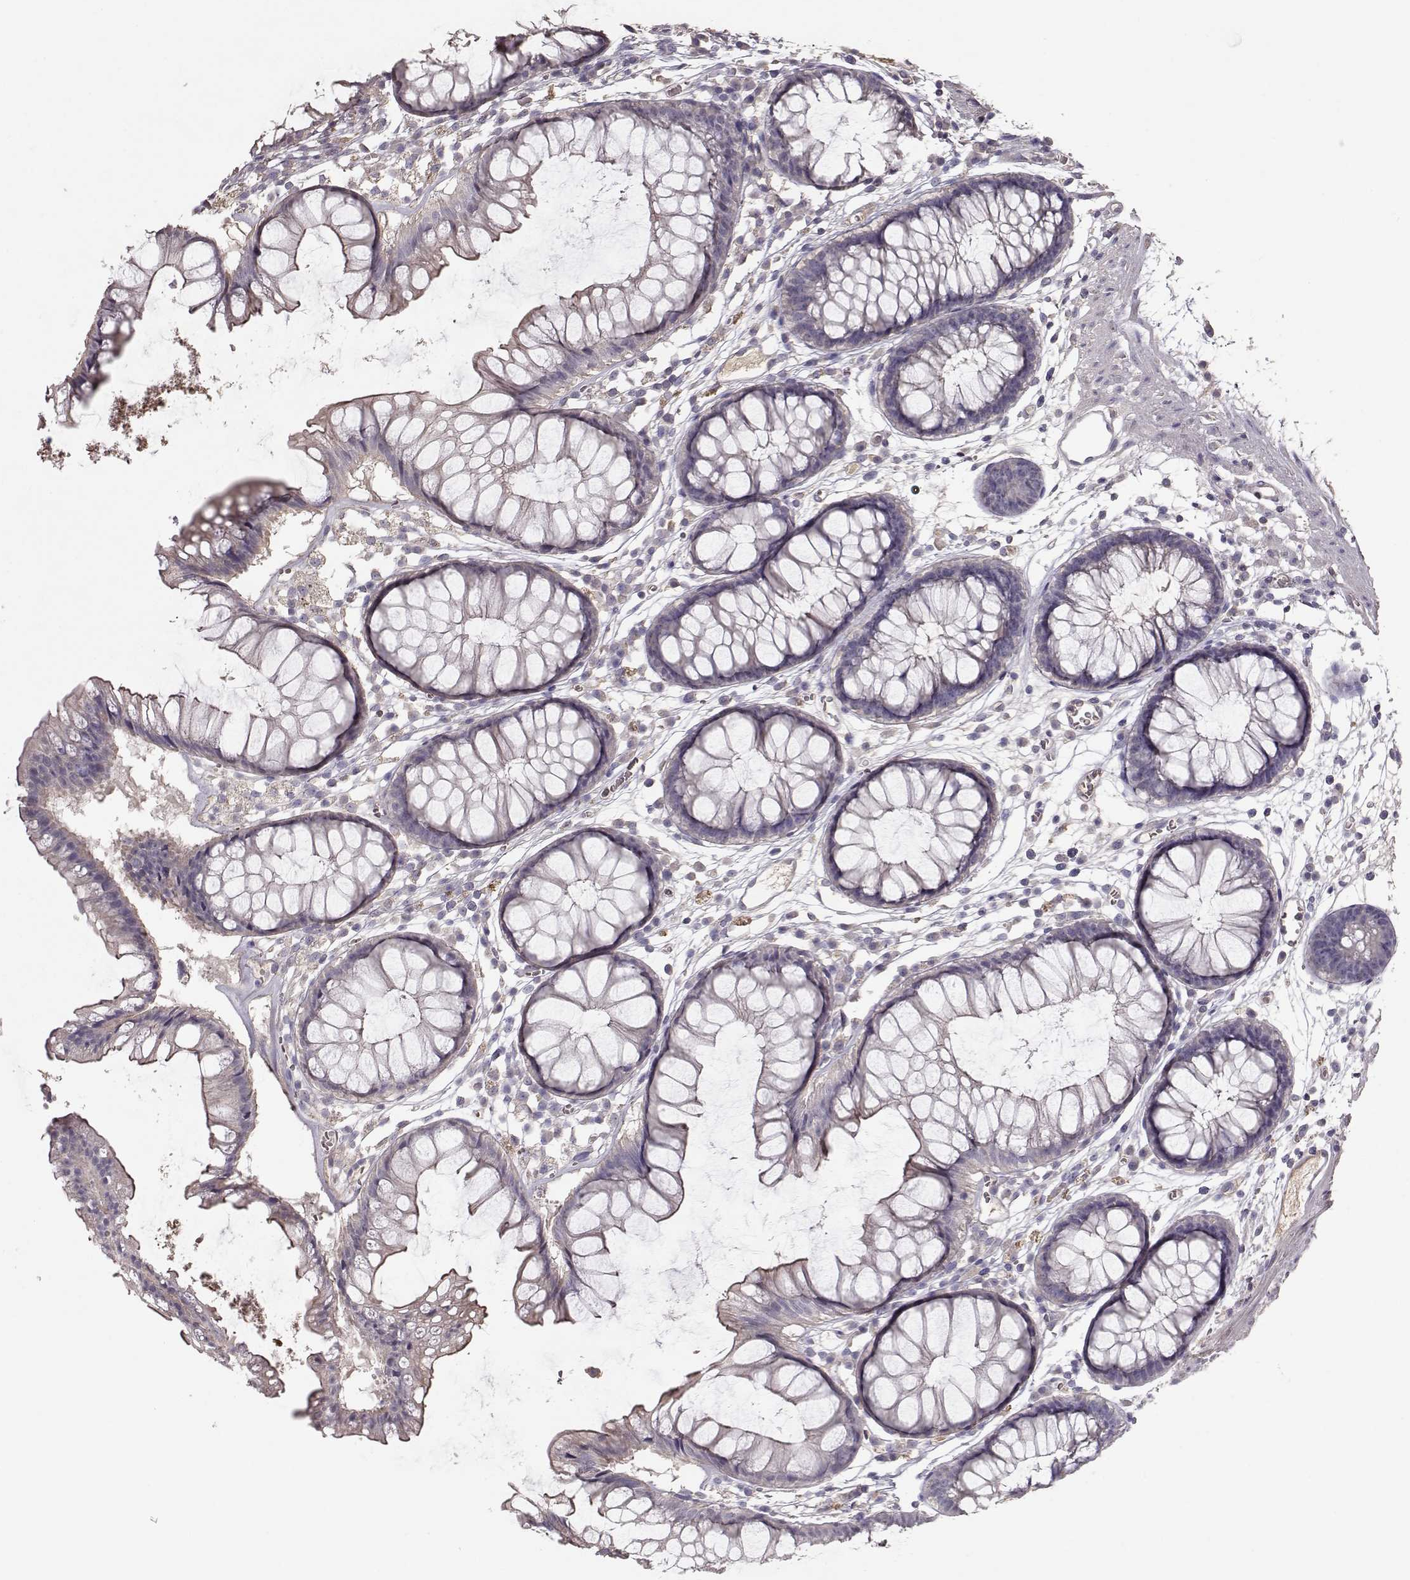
{"staining": {"intensity": "negative", "quantity": "none", "location": "none"}, "tissue": "colon", "cell_type": "Endothelial cells", "image_type": "normal", "snomed": [{"axis": "morphology", "description": "Normal tissue, NOS"}, {"axis": "morphology", "description": "Adenocarcinoma, NOS"}, {"axis": "topography", "description": "Colon"}], "caption": "This micrograph is of normal colon stained with immunohistochemistry (IHC) to label a protein in brown with the nuclei are counter-stained blue. There is no positivity in endothelial cells.", "gene": "PMCH", "patient": {"sex": "male", "age": 65}}